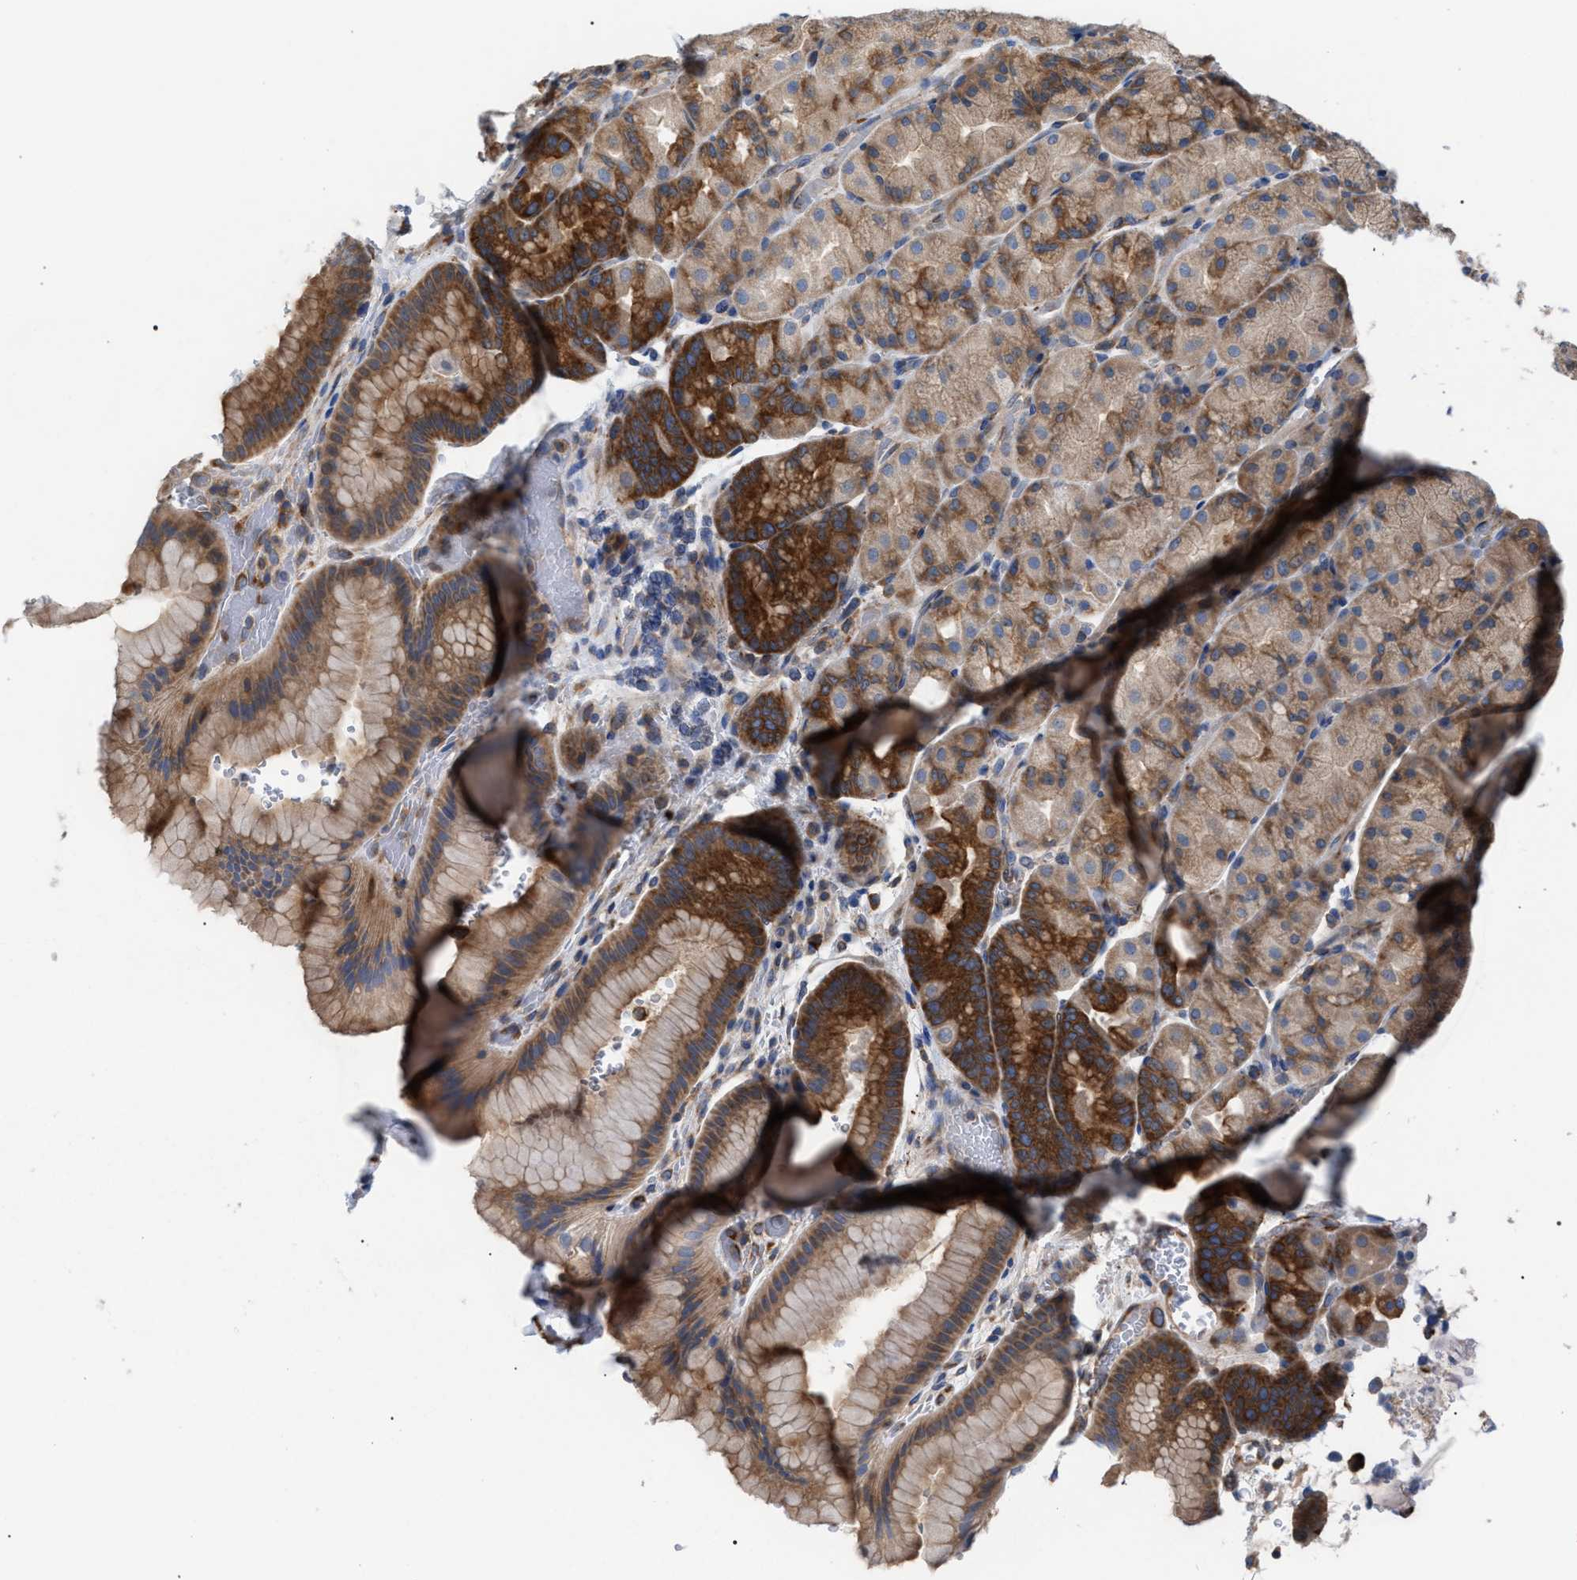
{"staining": {"intensity": "strong", "quantity": "<25%", "location": "cytoplasmic/membranous"}, "tissue": "stomach", "cell_type": "Glandular cells", "image_type": "normal", "snomed": [{"axis": "morphology", "description": "Normal tissue, NOS"}, {"axis": "morphology", "description": "Carcinoid, malignant, NOS"}, {"axis": "topography", "description": "Stomach, upper"}], "caption": "DAB (3,3'-diaminobenzidine) immunohistochemical staining of unremarkable human stomach shows strong cytoplasmic/membranous protein staining in about <25% of glandular cells.", "gene": "CDR2L", "patient": {"sex": "male", "age": 39}}